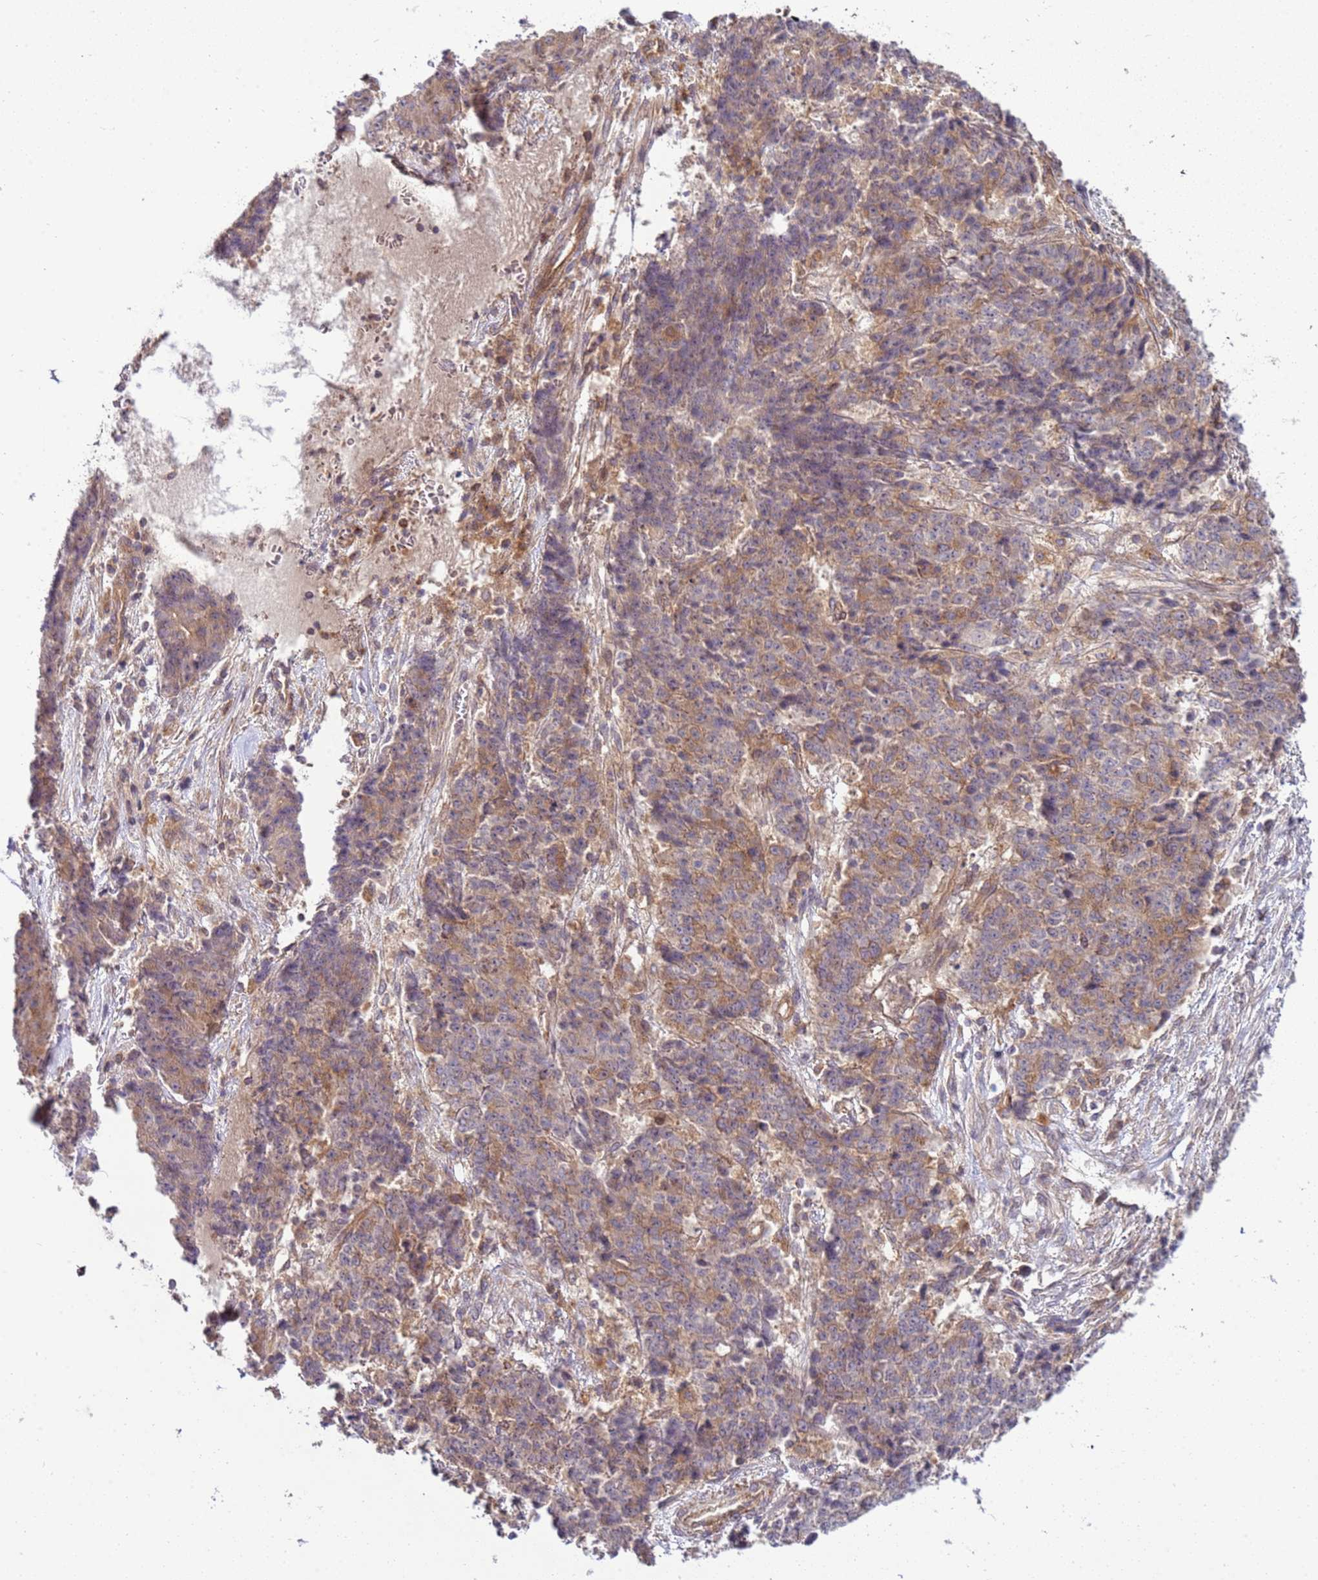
{"staining": {"intensity": "weak", "quantity": "25%-75%", "location": "cytoplasmic/membranous"}, "tissue": "ovarian cancer", "cell_type": "Tumor cells", "image_type": "cancer", "snomed": [{"axis": "morphology", "description": "Carcinoma, endometroid"}, {"axis": "topography", "description": "Ovary"}], "caption": "This photomicrograph displays immunohistochemistry (IHC) staining of ovarian endometroid carcinoma, with low weak cytoplasmic/membranous expression in about 25%-75% of tumor cells.", "gene": "ZNF624", "patient": {"sex": "female", "age": 42}}